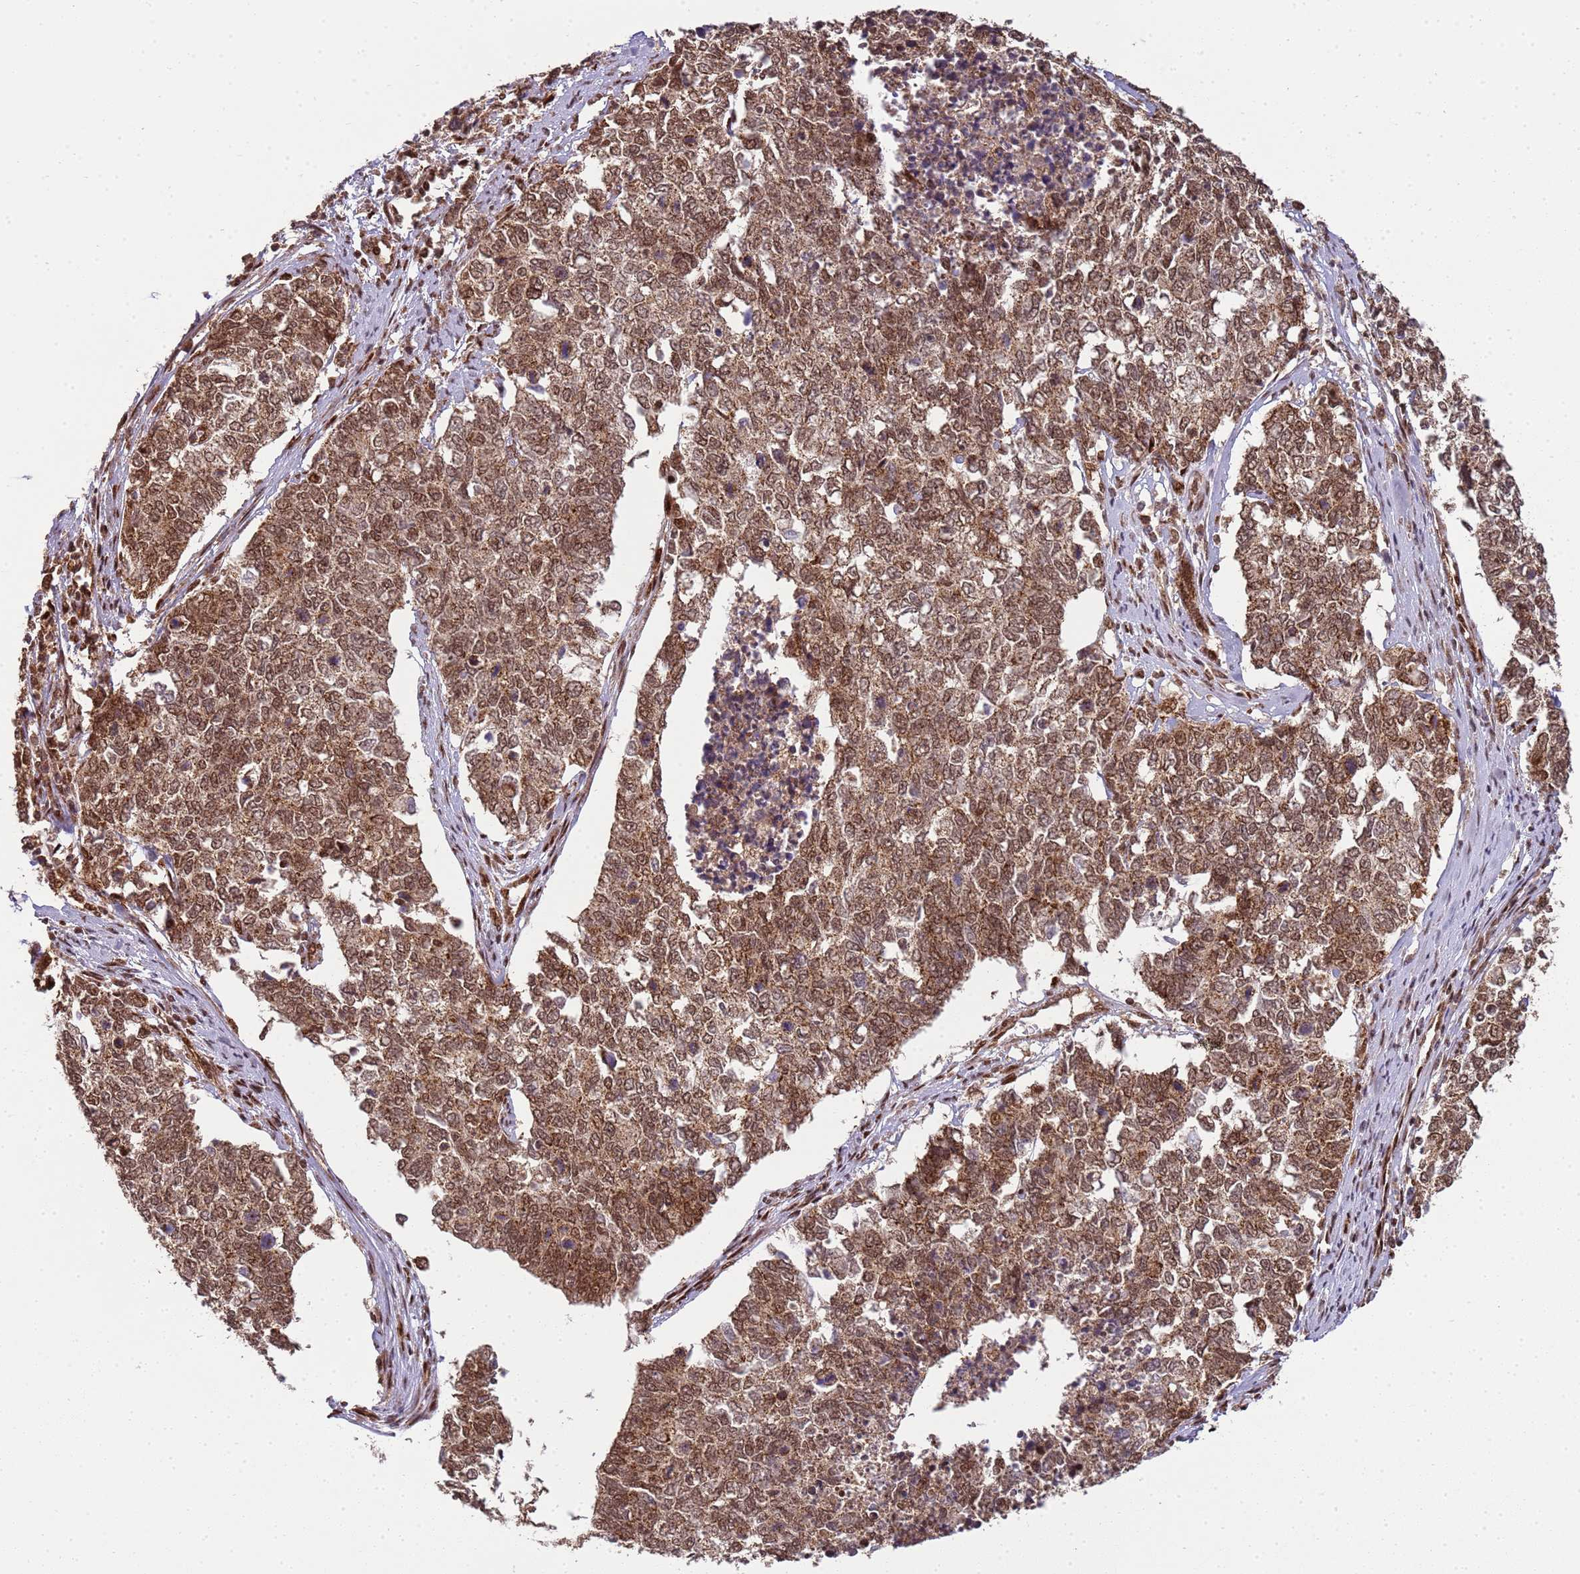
{"staining": {"intensity": "moderate", "quantity": ">75%", "location": "cytoplasmic/membranous,nuclear"}, "tissue": "cervical cancer", "cell_type": "Tumor cells", "image_type": "cancer", "snomed": [{"axis": "morphology", "description": "Squamous cell carcinoma, NOS"}, {"axis": "topography", "description": "Cervix"}], "caption": "IHC of human cervical cancer reveals medium levels of moderate cytoplasmic/membranous and nuclear expression in about >75% of tumor cells.", "gene": "PEX14", "patient": {"sex": "female", "age": 63}}